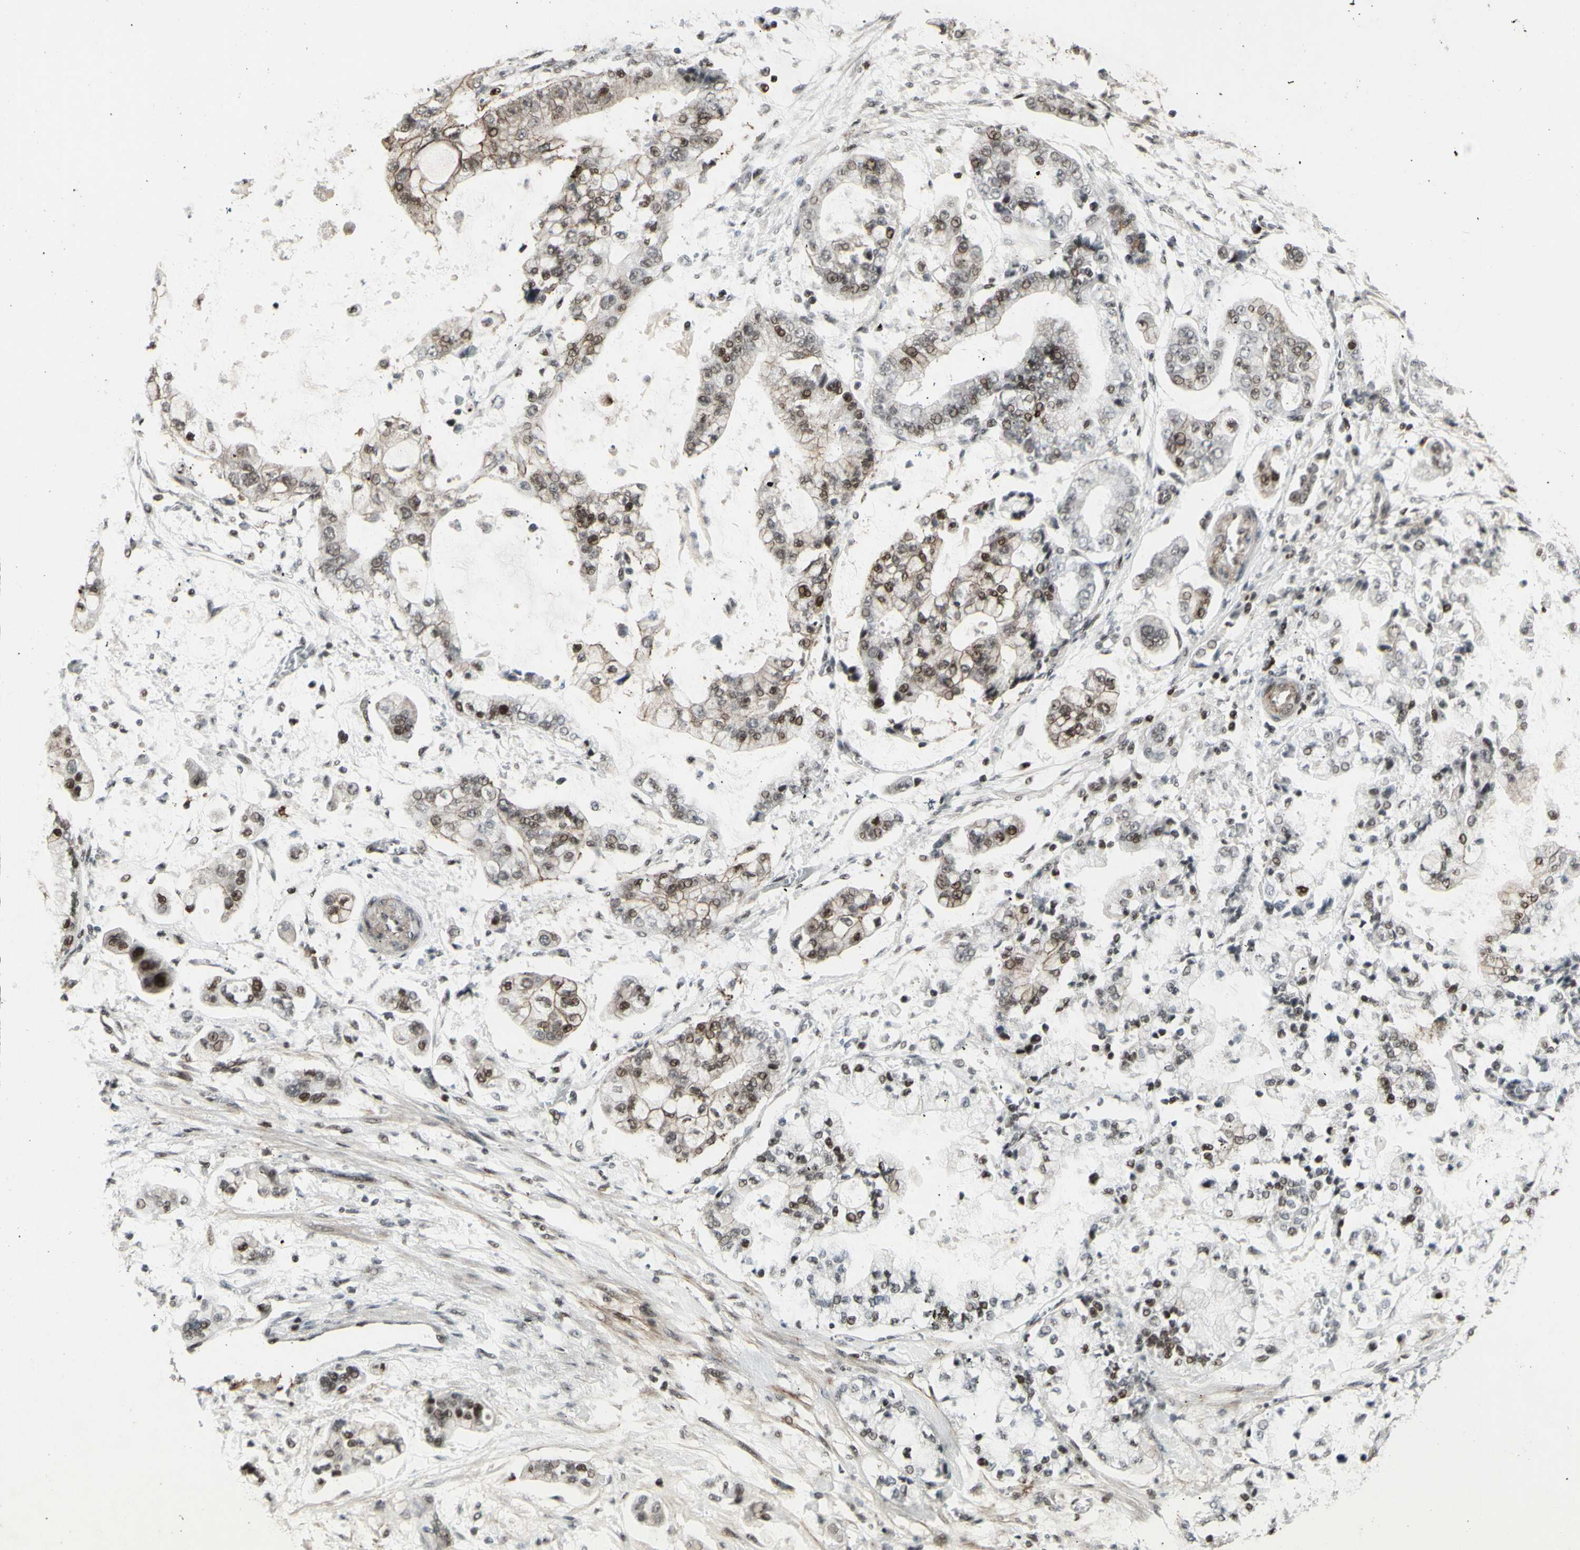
{"staining": {"intensity": "moderate", "quantity": "25%-75%", "location": "nuclear"}, "tissue": "stomach cancer", "cell_type": "Tumor cells", "image_type": "cancer", "snomed": [{"axis": "morphology", "description": "Adenocarcinoma, NOS"}, {"axis": "topography", "description": "Stomach"}], "caption": "This micrograph displays IHC staining of human stomach cancer (adenocarcinoma), with medium moderate nuclear expression in about 25%-75% of tumor cells.", "gene": "SUPT6H", "patient": {"sex": "male", "age": 76}}